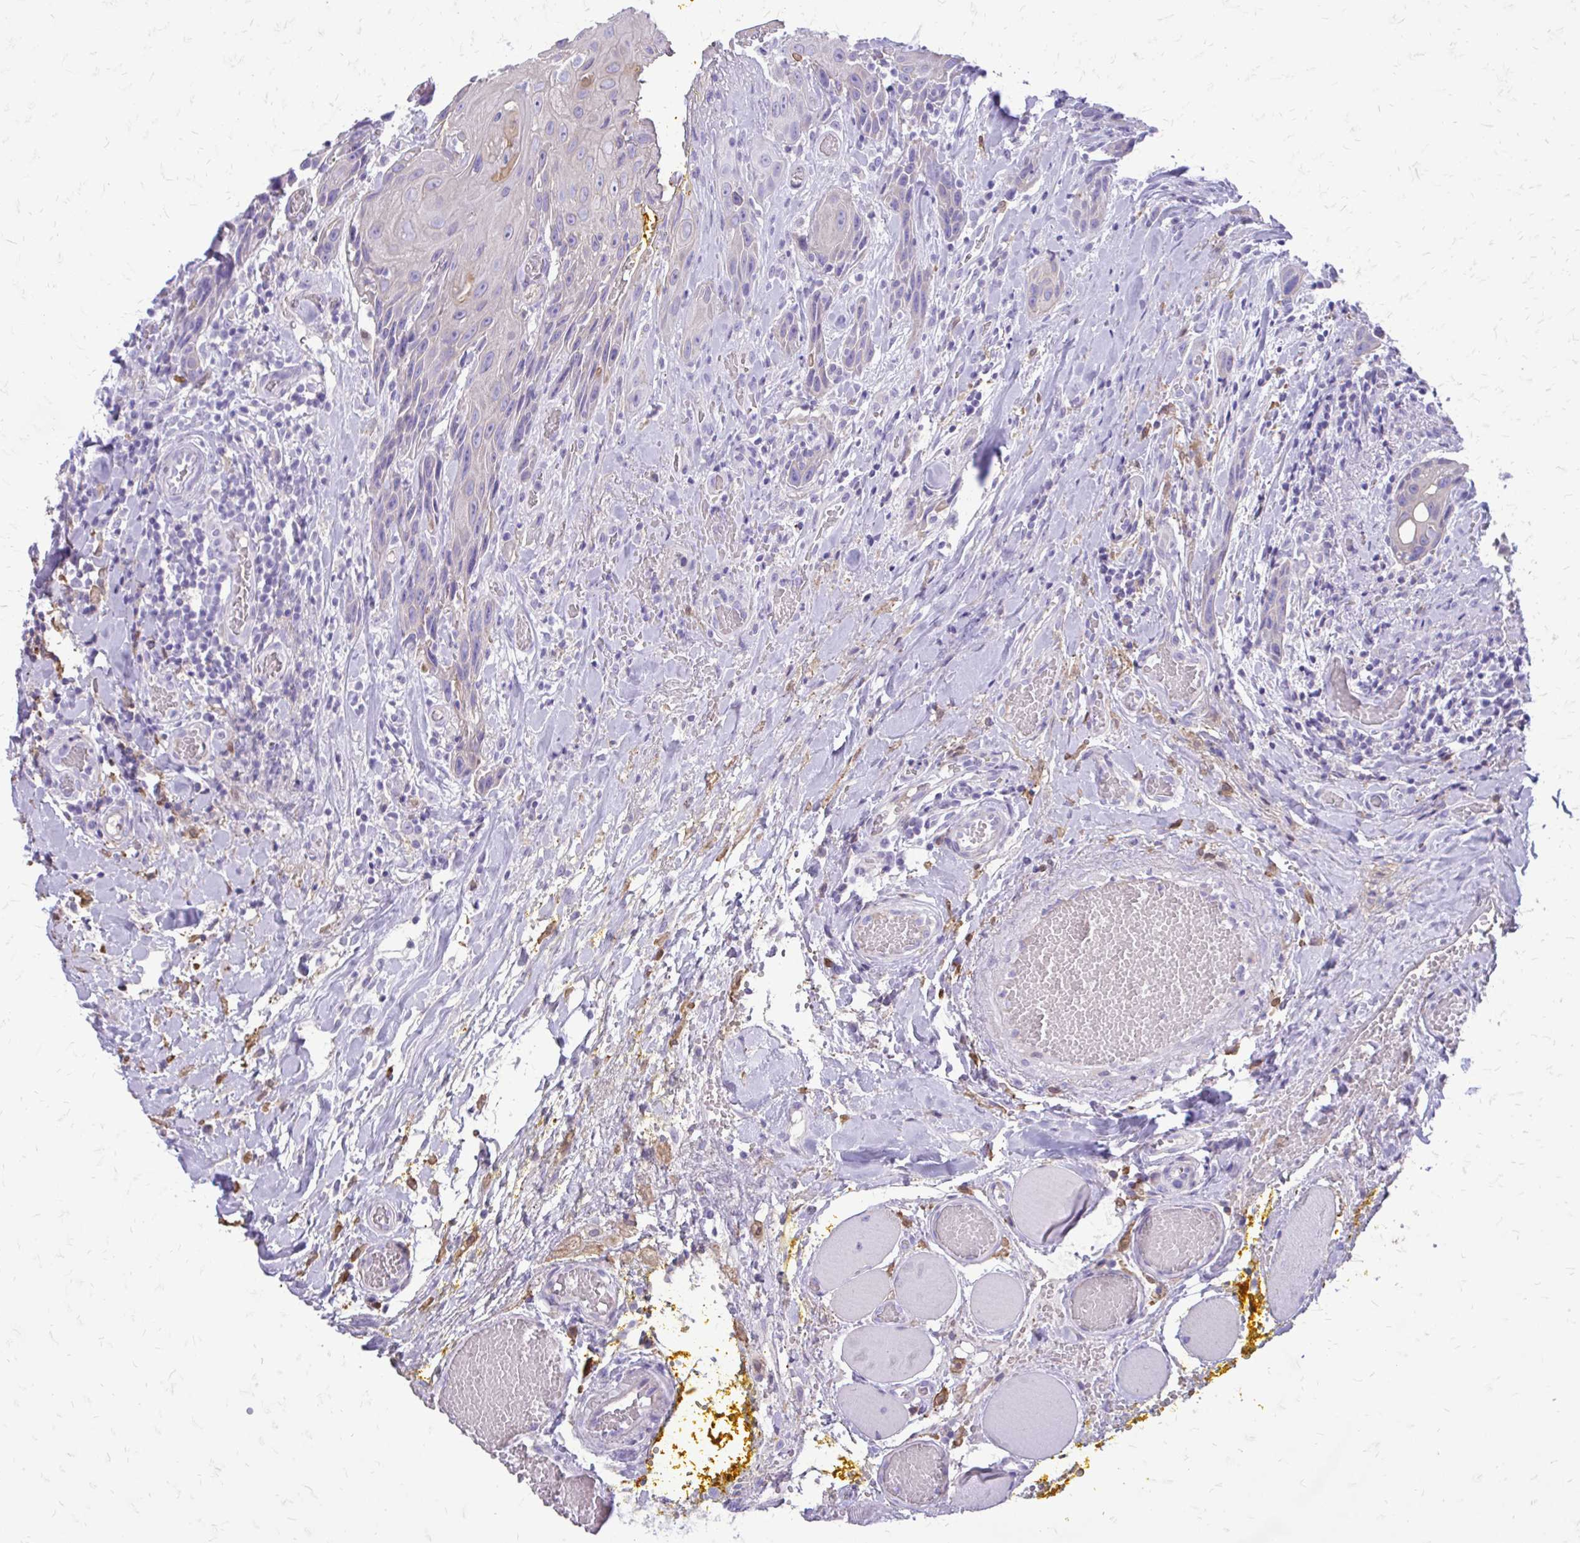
{"staining": {"intensity": "negative", "quantity": "none", "location": "none"}, "tissue": "head and neck cancer", "cell_type": "Tumor cells", "image_type": "cancer", "snomed": [{"axis": "morphology", "description": "Squamous cell carcinoma, NOS"}, {"axis": "topography", "description": "Oral tissue"}, {"axis": "topography", "description": "Head-Neck"}], "caption": "A high-resolution photomicrograph shows immunohistochemistry (IHC) staining of head and neck cancer (squamous cell carcinoma), which demonstrates no significant staining in tumor cells.", "gene": "SIGLEC11", "patient": {"sex": "male", "age": 49}}